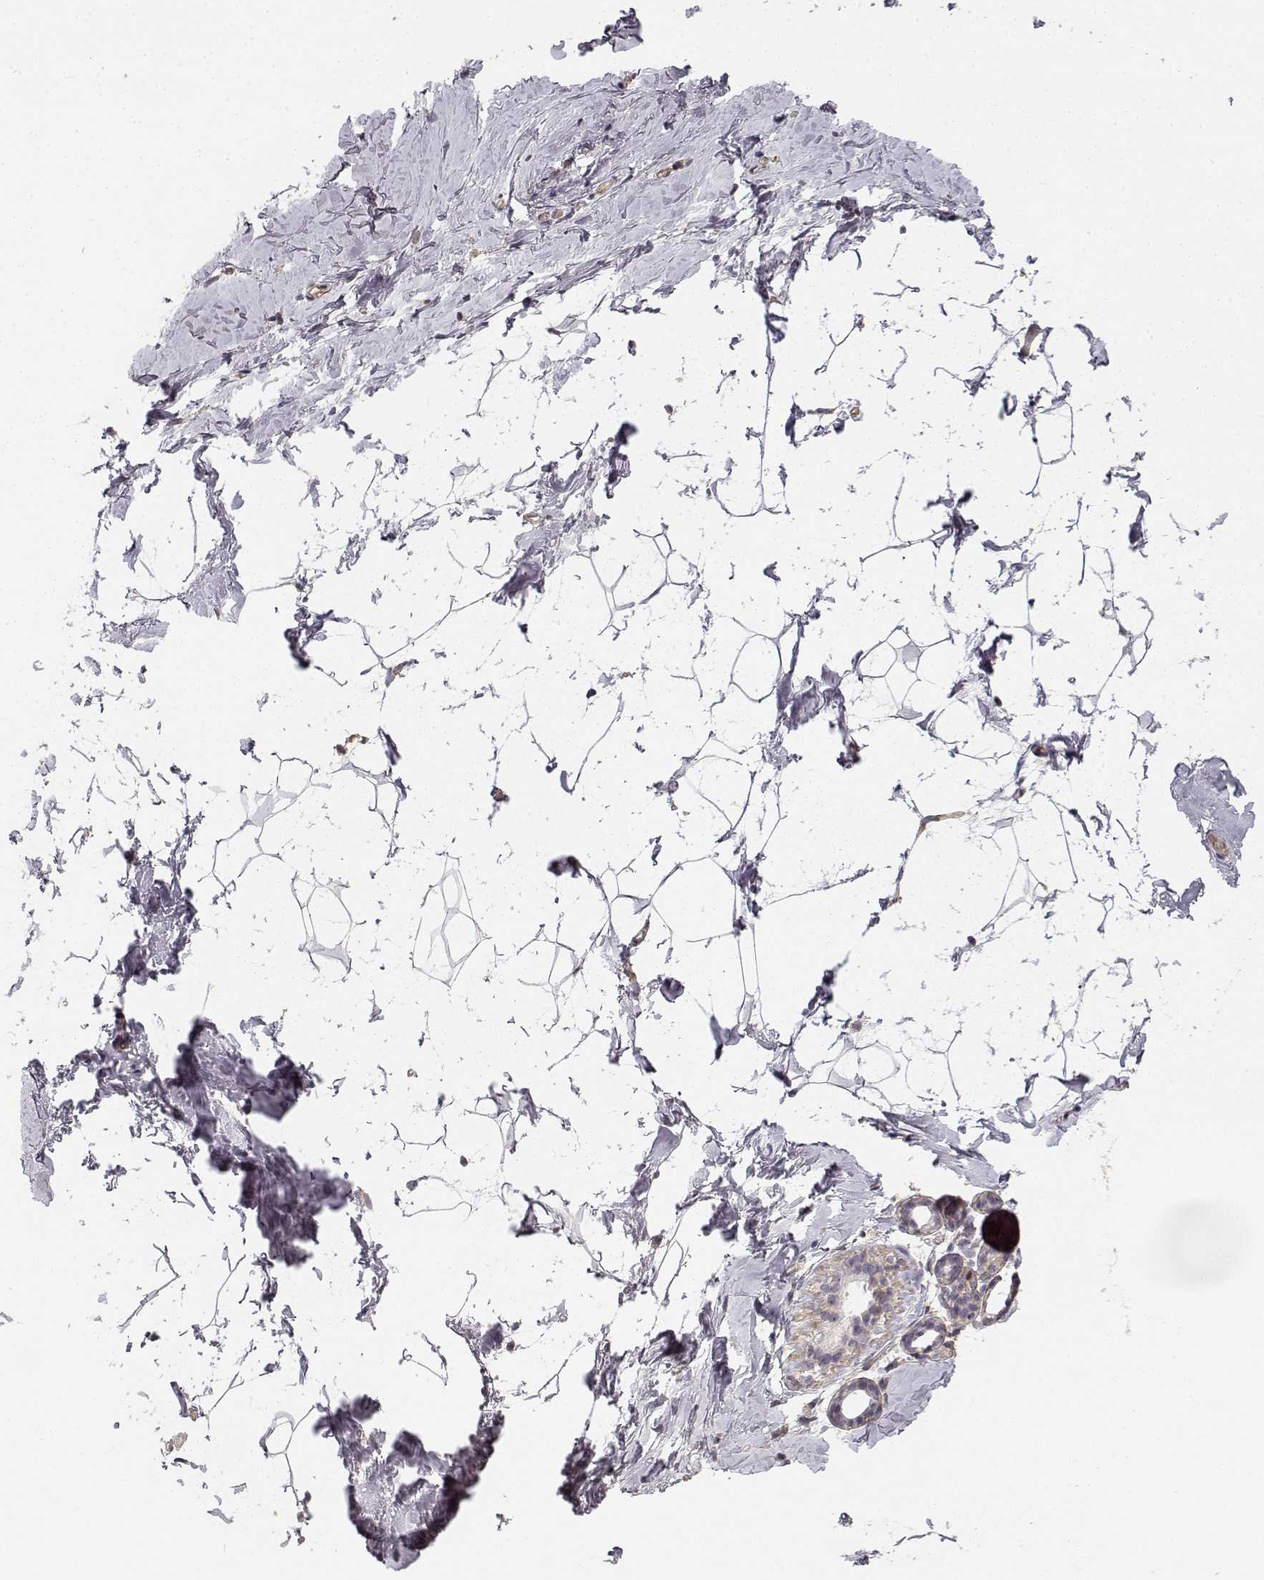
{"staining": {"intensity": "negative", "quantity": "none", "location": "none"}, "tissue": "breast", "cell_type": "Adipocytes", "image_type": "normal", "snomed": [{"axis": "morphology", "description": "Normal tissue, NOS"}, {"axis": "topography", "description": "Breast"}], "caption": "Immunohistochemistry image of unremarkable breast stained for a protein (brown), which displays no expression in adipocytes.", "gene": "MED12L", "patient": {"sex": "female", "age": 32}}